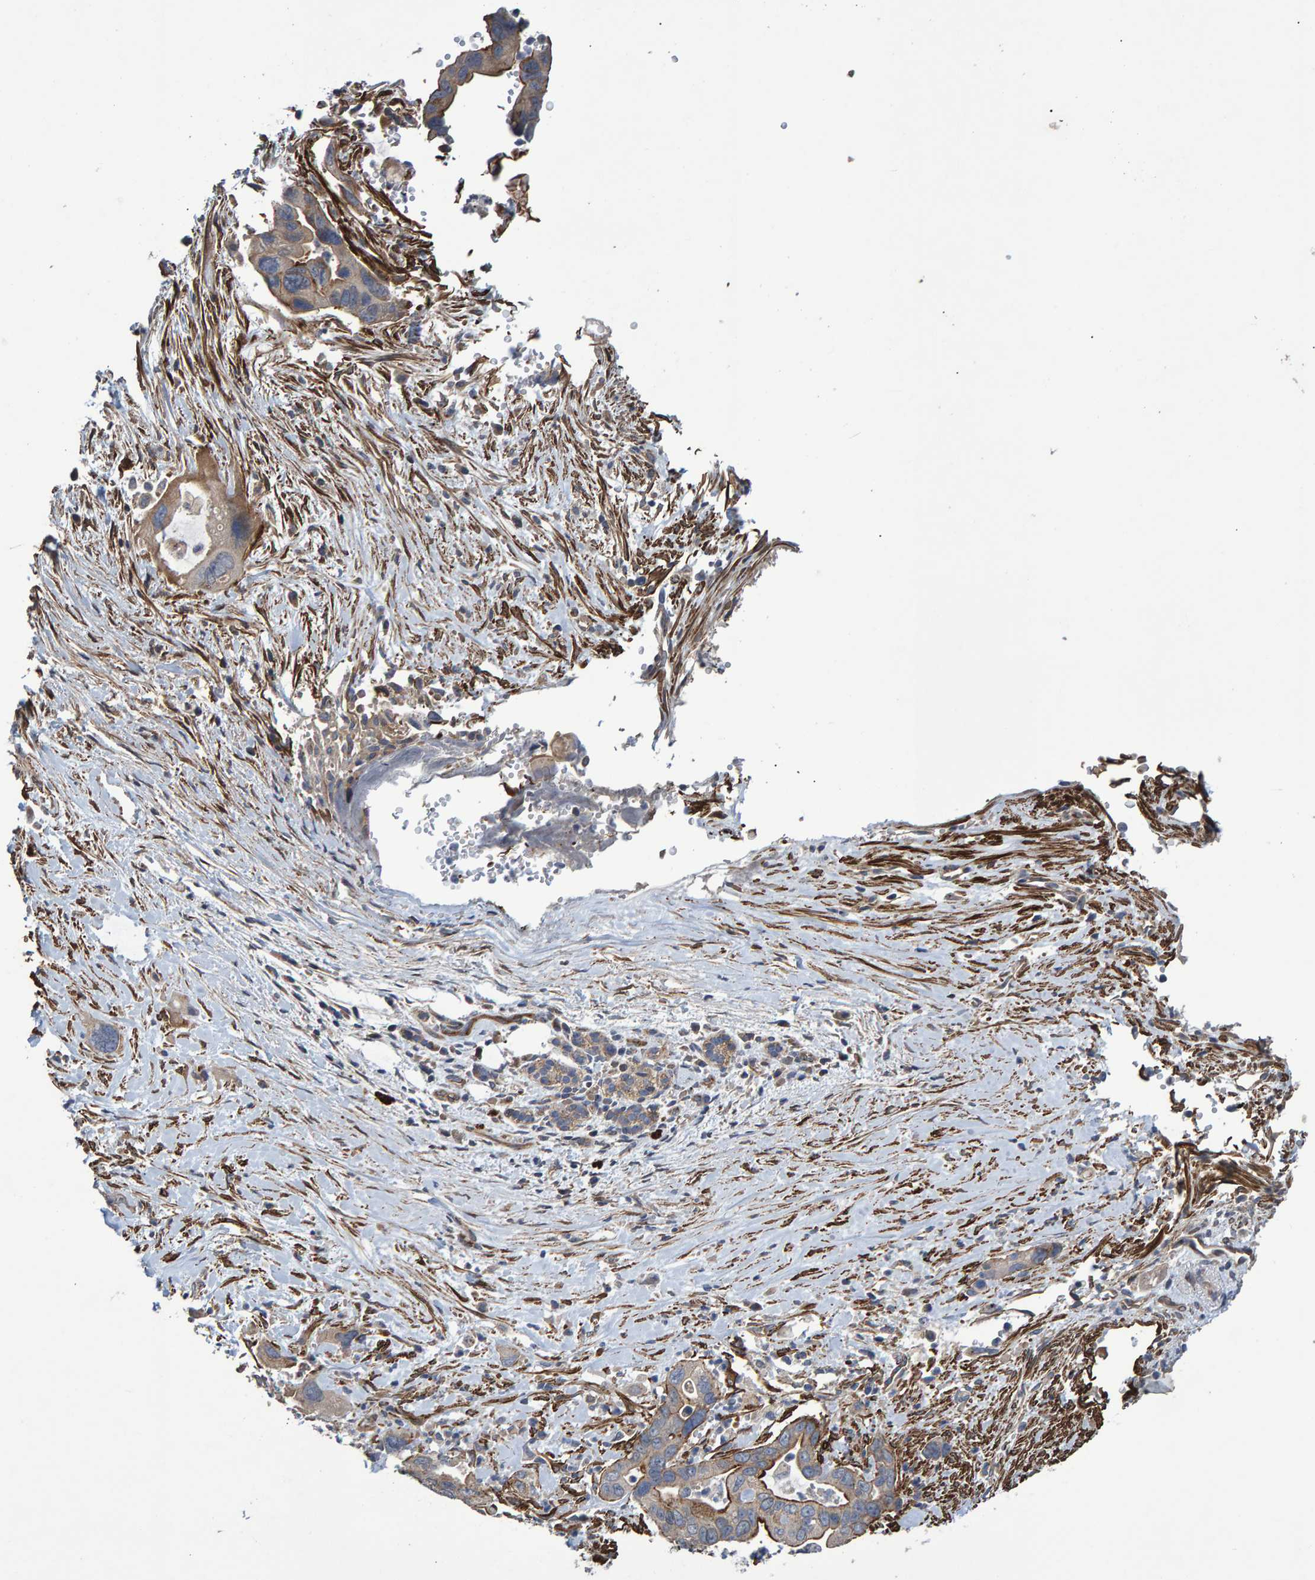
{"staining": {"intensity": "moderate", "quantity": ">75%", "location": "cytoplasmic/membranous"}, "tissue": "pancreatic cancer", "cell_type": "Tumor cells", "image_type": "cancer", "snomed": [{"axis": "morphology", "description": "Adenocarcinoma, NOS"}, {"axis": "topography", "description": "Pancreas"}], "caption": "Human pancreatic cancer (adenocarcinoma) stained with a brown dye exhibits moderate cytoplasmic/membranous positive positivity in about >75% of tumor cells.", "gene": "SLIT2", "patient": {"sex": "female", "age": 70}}